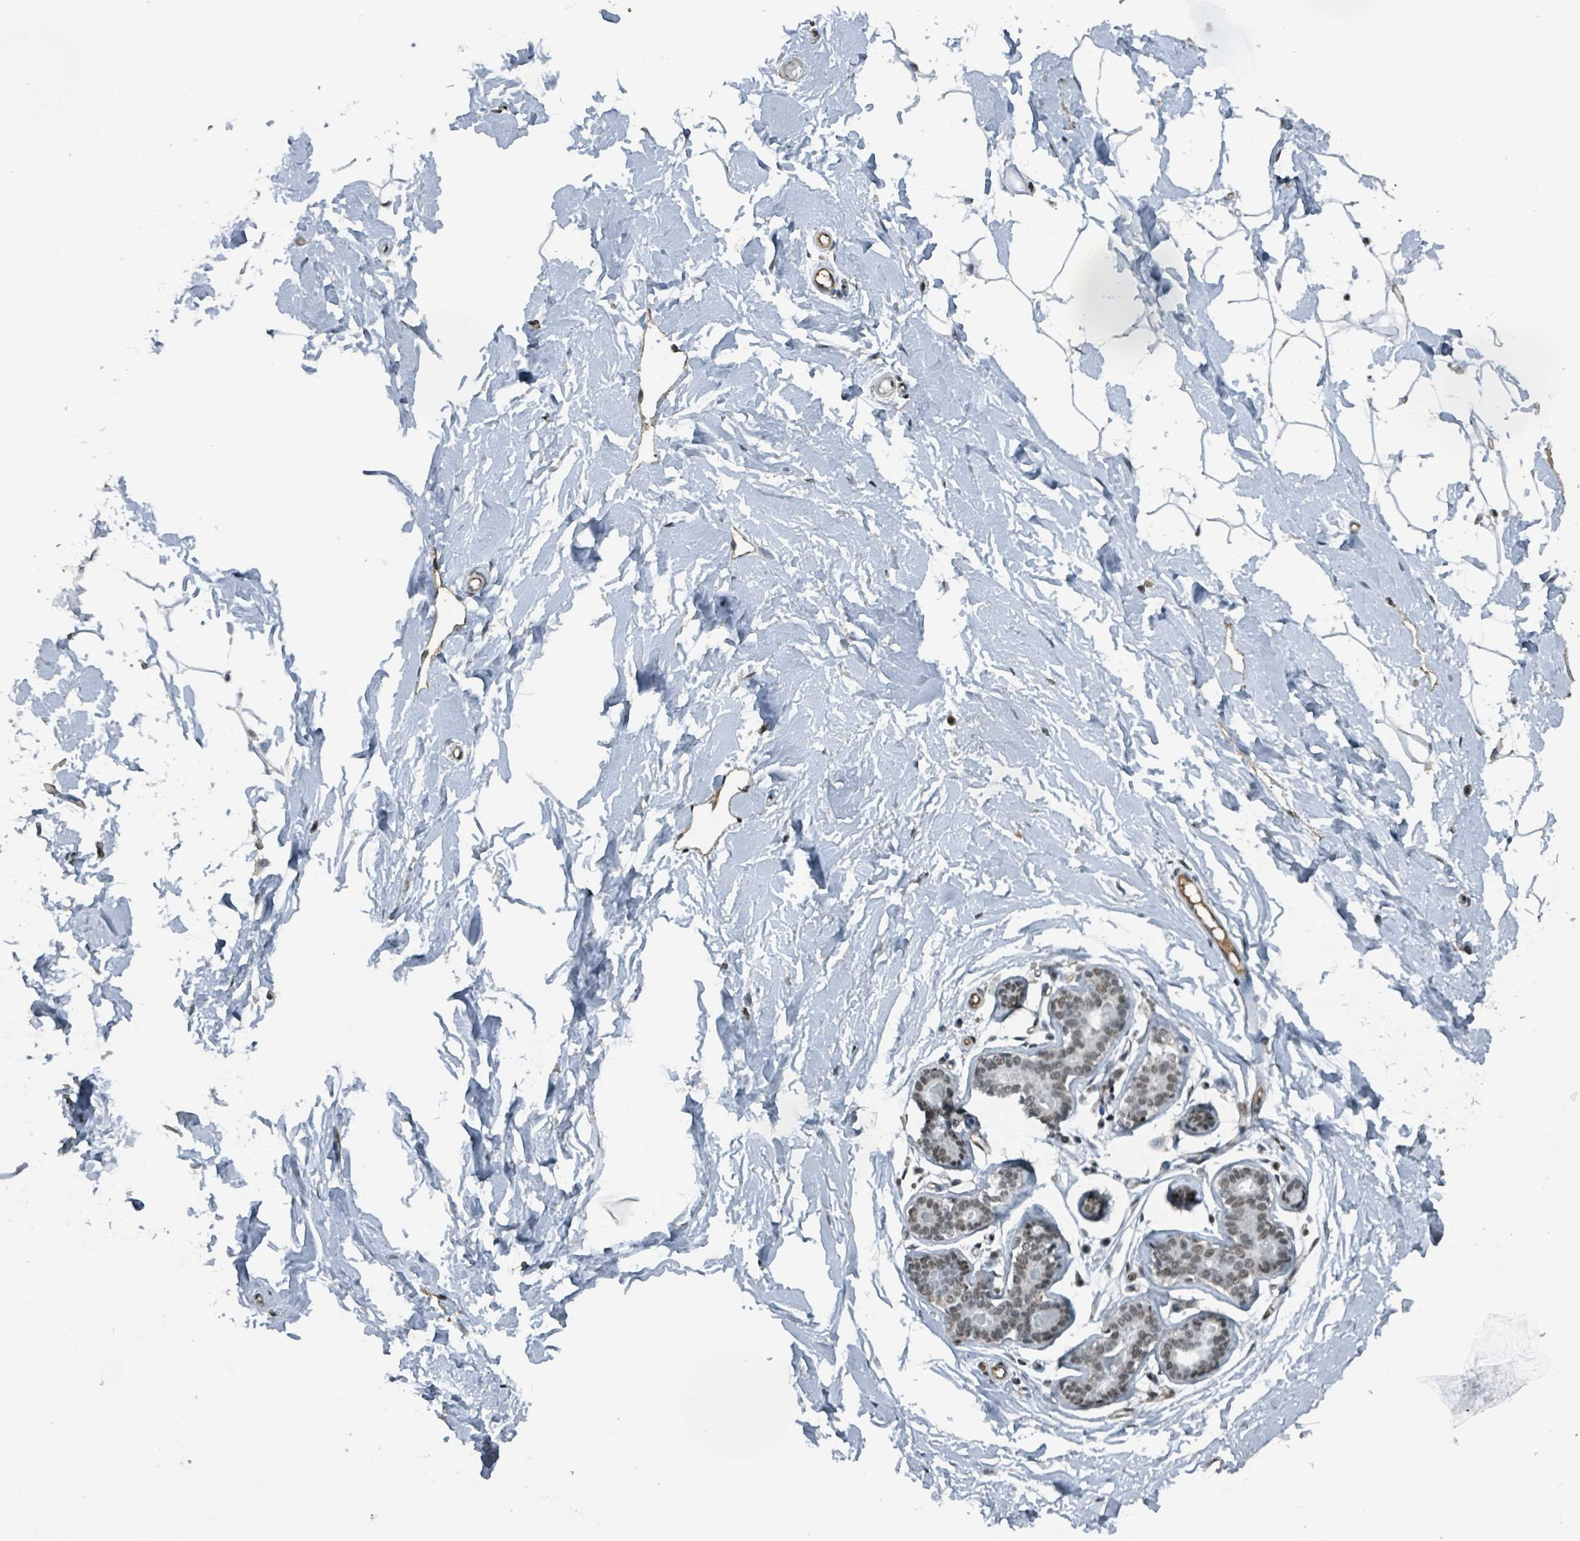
{"staining": {"intensity": "weak", "quantity": ">75%", "location": "nuclear"}, "tissue": "breast", "cell_type": "Adipocytes", "image_type": "normal", "snomed": [{"axis": "morphology", "description": "Normal tissue, NOS"}, {"axis": "topography", "description": "Breast"}], "caption": "IHC staining of benign breast, which reveals low levels of weak nuclear expression in about >75% of adipocytes indicating weak nuclear protein staining. The staining was performed using DAB (brown) for protein detection and nuclei were counterstained in hematoxylin (blue).", "gene": "PHIP", "patient": {"sex": "female", "age": 23}}